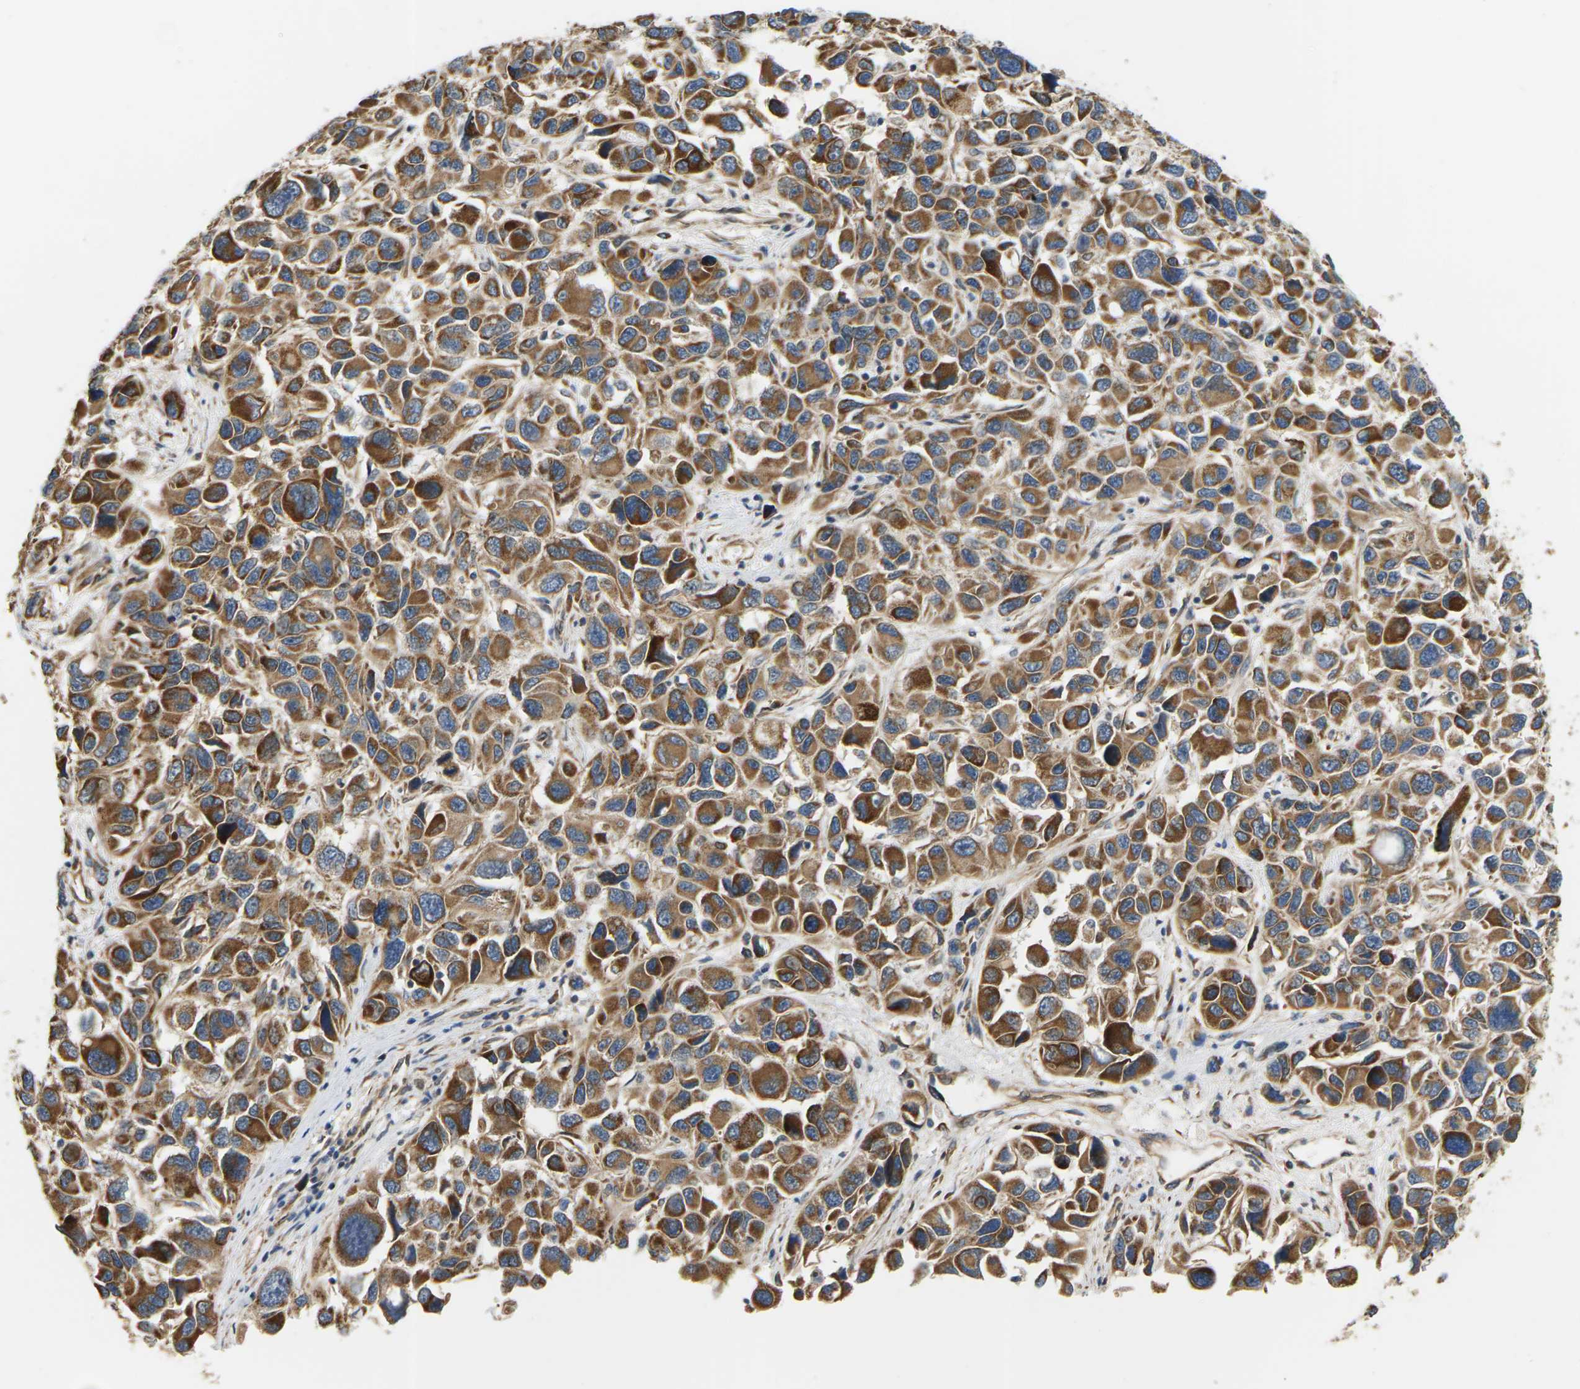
{"staining": {"intensity": "moderate", "quantity": ">75%", "location": "cytoplasmic/membranous"}, "tissue": "melanoma", "cell_type": "Tumor cells", "image_type": "cancer", "snomed": [{"axis": "morphology", "description": "Malignant melanoma, NOS"}, {"axis": "topography", "description": "Skin"}], "caption": "Immunohistochemical staining of malignant melanoma demonstrates moderate cytoplasmic/membranous protein staining in about >75% of tumor cells.", "gene": "PCDHB4", "patient": {"sex": "male", "age": 53}}